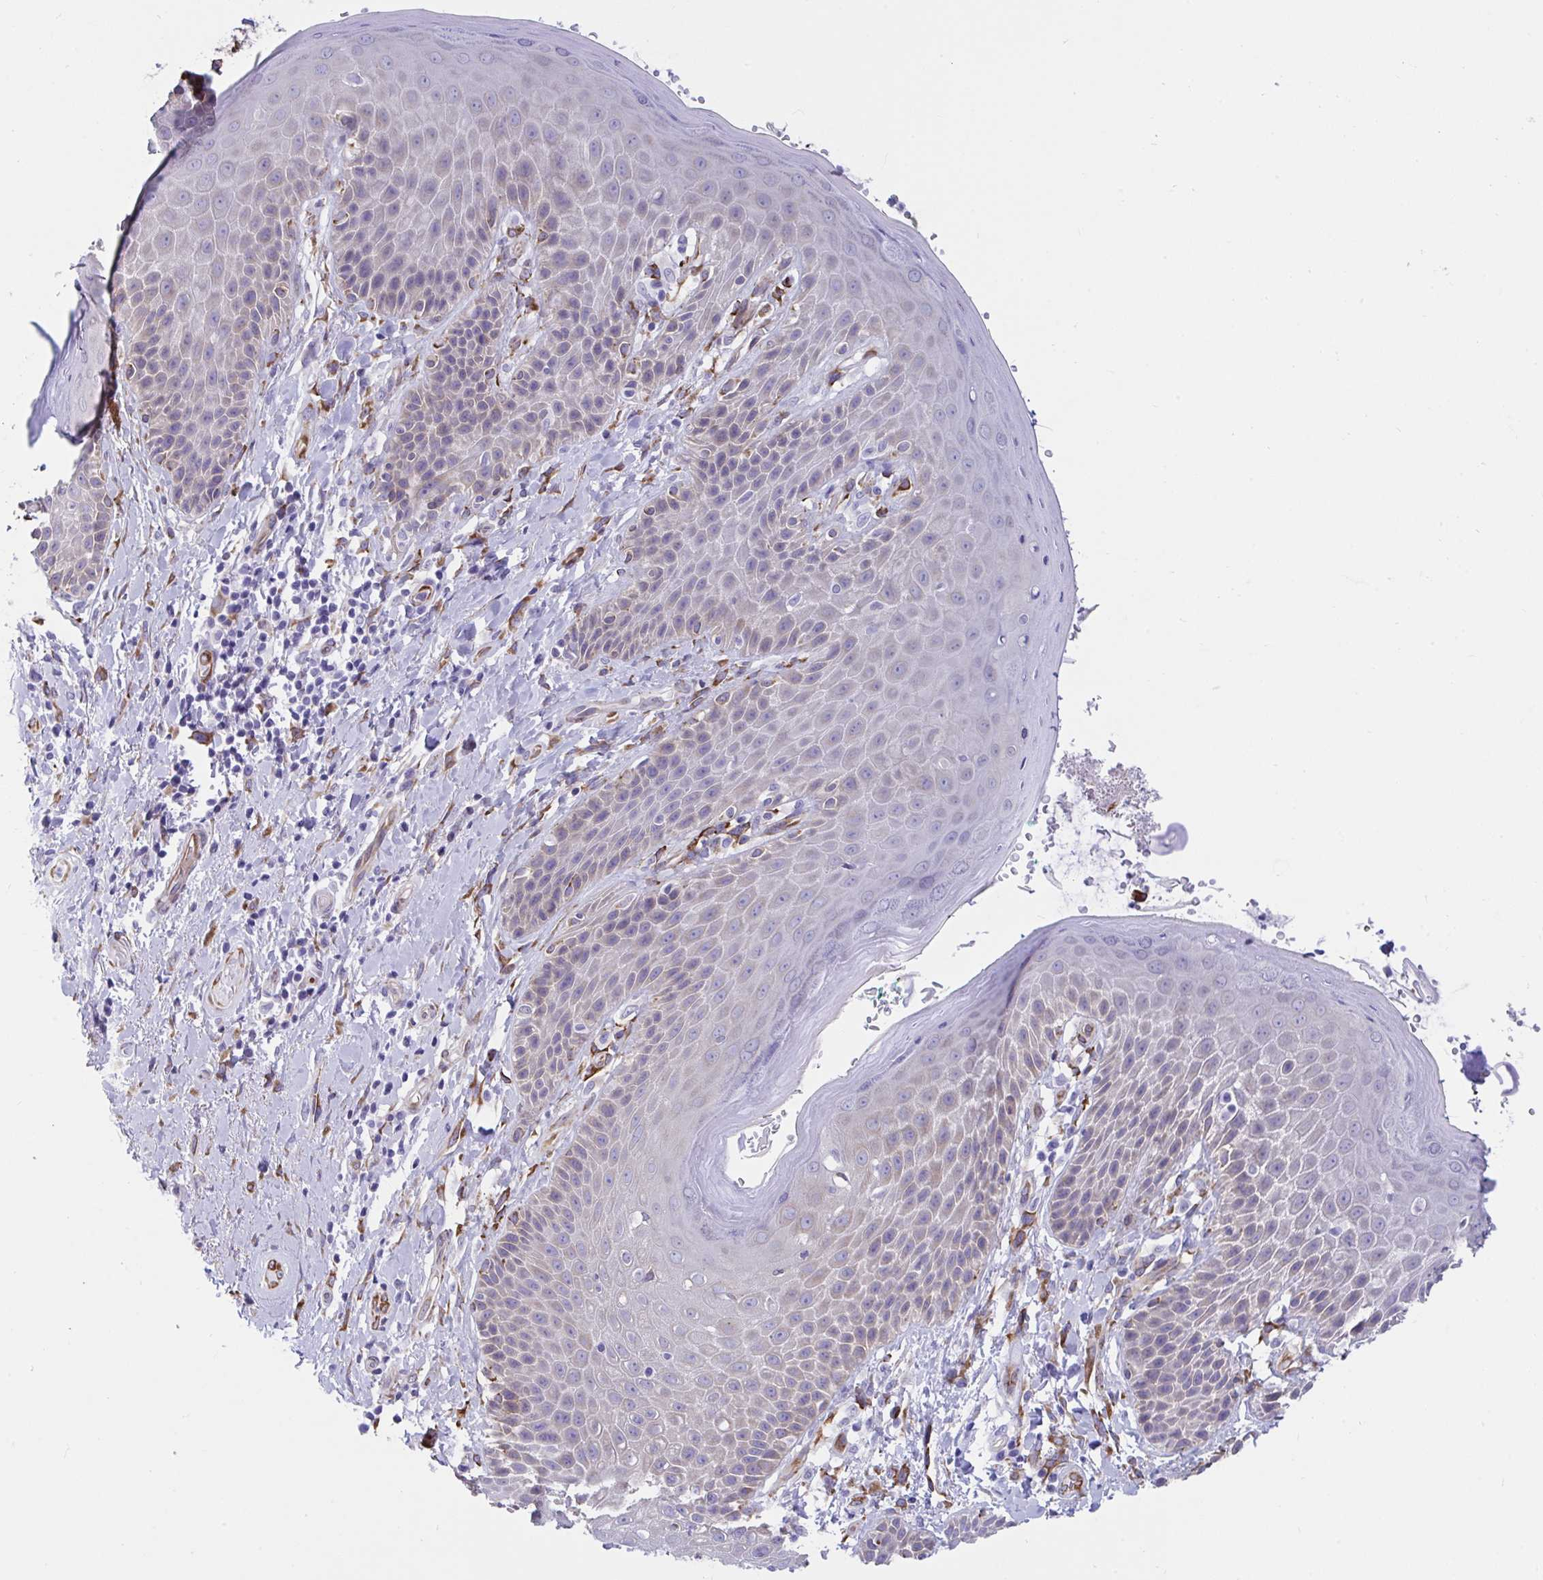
{"staining": {"intensity": "weak", "quantity": "25%-75%", "location": "cytoplasmic/membranous"}, "tissue": "skin", "cell_type": "Epidermal cells", "image_type": "normal", "snomed": [{"axis": "morphology", "description": "Normal tissue, NOS"}, {"axis": "topography", "description": "Anal"}, {"axis": "topography", "description": "Peripheral nerve tissue"}], "caption": "The immunohistochemical stain labels weak cytoplasmic/membranous positivity in epidermal cells of benign skin.", "gene": "ASPH", "patient": {"sex": "male", "age": 51}}